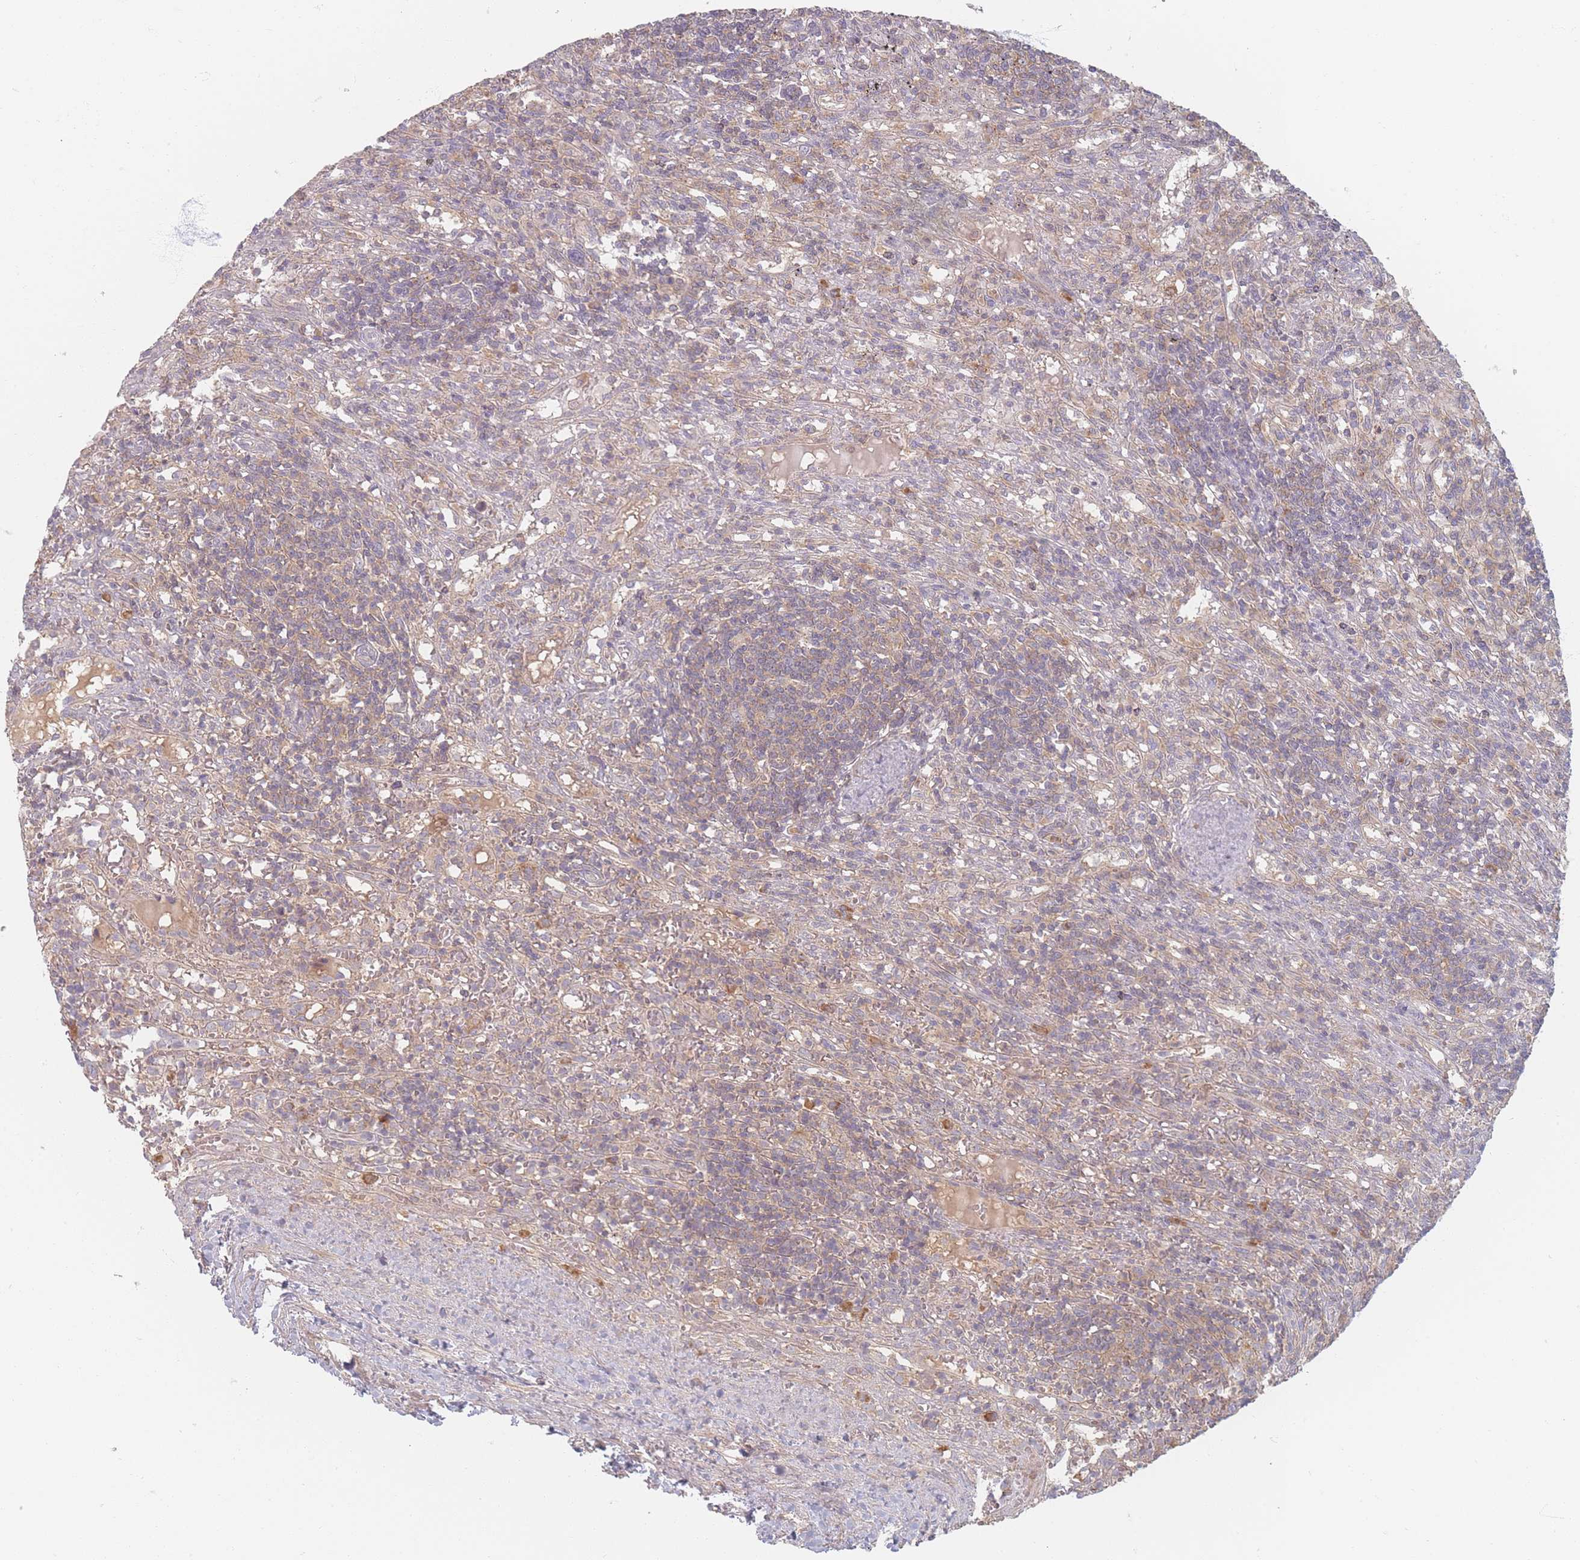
{"staining": {"intensity": "weak", "quantity": ">75%", "location": "cytoplasmic/membranous"}, "tissue": "lymphoma", "cell_type": "Tumor cells", "image_type": "cancer", "snomed": [{"axis": "morphology", "description": "Malignant lymphoma, non-Hodgkin's type, Low grade"}, {"axis": "topography", "description": "Spleen"}], "caption": "This is an image of IHC staining of malignant lymphoma, non-Hodgkin's type (low-grade), which shows weak positivity in the cytoplasmic/membranous of tumor cells.", "gene": "SLC35F3", "patient": {"sex": "male", "age": 76}}